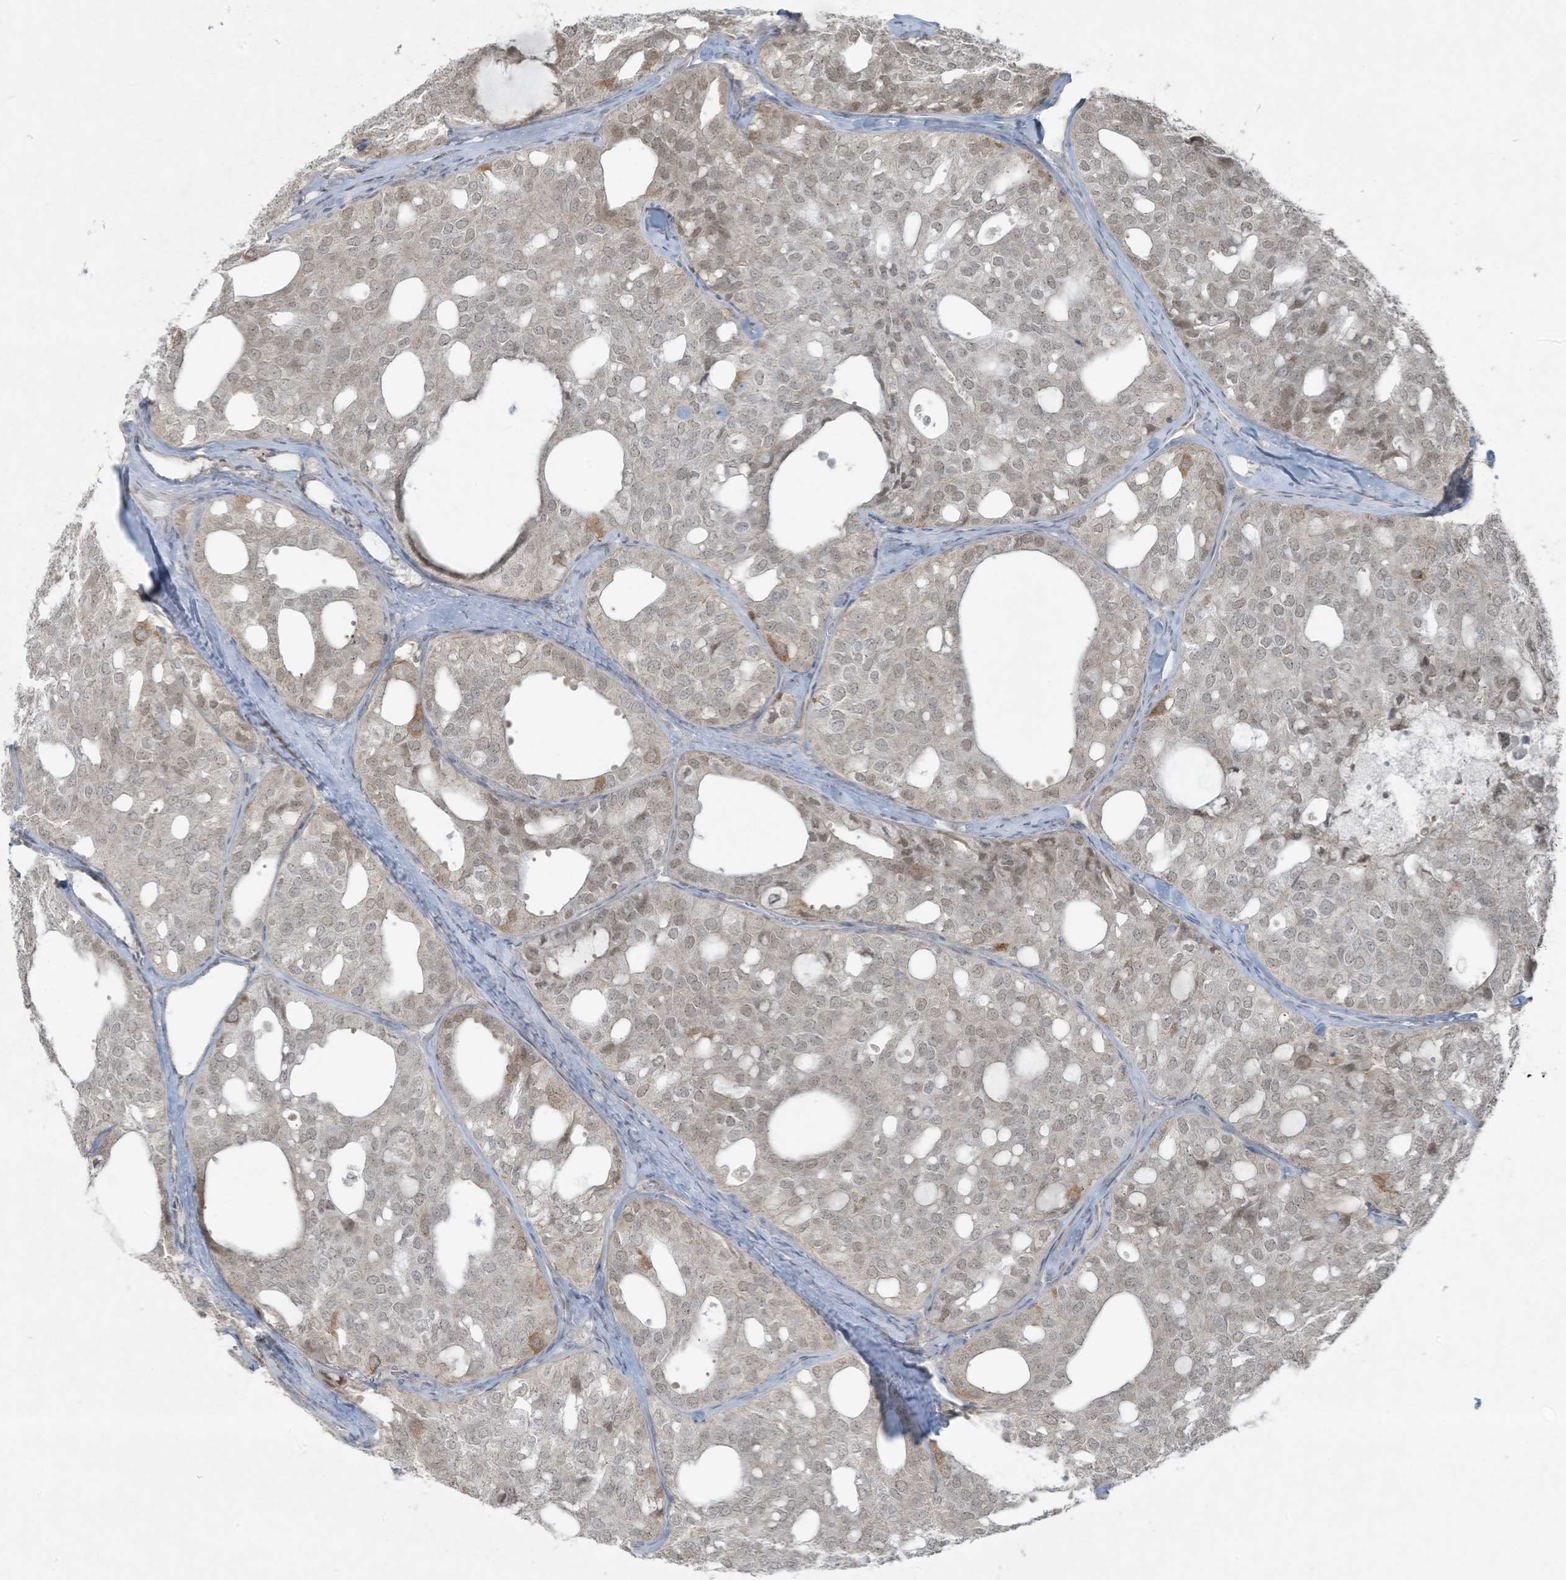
{"staining": {"intensity": "weak", "quantity": "<25%", "location": "nuclear"}, "tissue": "thyroid cancer", "cell_type": "Tumor cells", "image_type": "cancer", "snomed": [{"axis": "morphology", "description": "Follicular adenoma carcinoma, NOS"}, {"axis": "topography", "description": "Thyroid gland"}], "caption": "The image shows no staining of tumor cells in thyroid follicular adenoma carcinoma.", "gene": "ZNF263", "patient": {"sex": "male", "age": 75}}